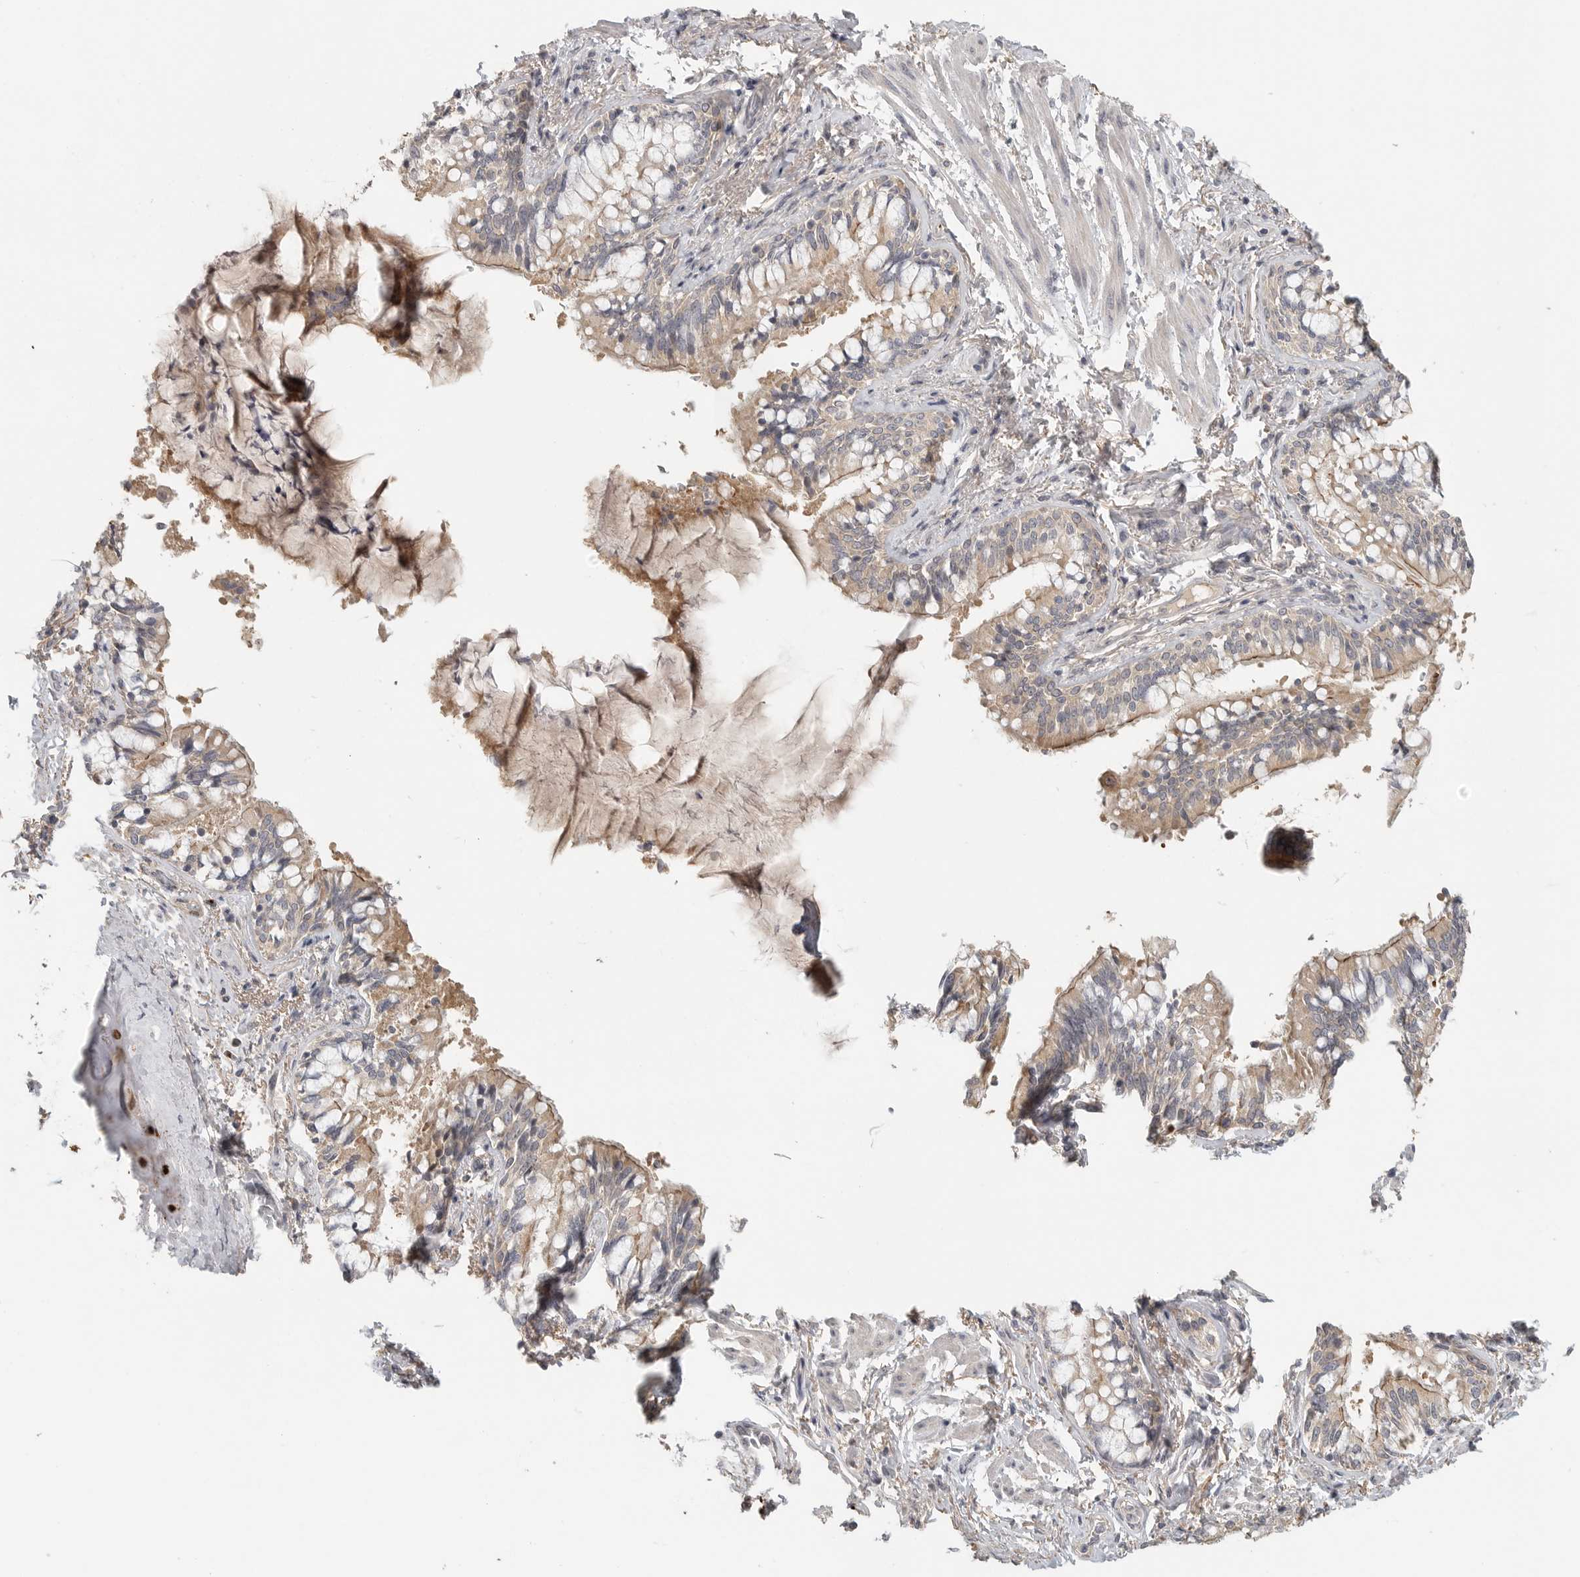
{"staining": {"intensity": "weak", "quantity": "25%-75%", "location": "cytoplasmic/membranous"}, "tissue": "bronchus", "cell_type": "Respiratory epithelial cells", "image_type": "normal", "snomed": [{"axis": "morphology", "description": "Normal tissue, NOS"}, {"axis": "morphology", "description": "Inflammation, NOS"}, {"axis": "topography", "description": "Bronchus"}, {"axis": "topography", "description": "Lung"}], "caption": "A low amount of weak cytoplasmic/membranous positivity is identified in about 25%-75% of respiratory epithelial cells in normal bronchus.", "gene": "HDAC6", "patient": {"sex": "female", "age": 46}}